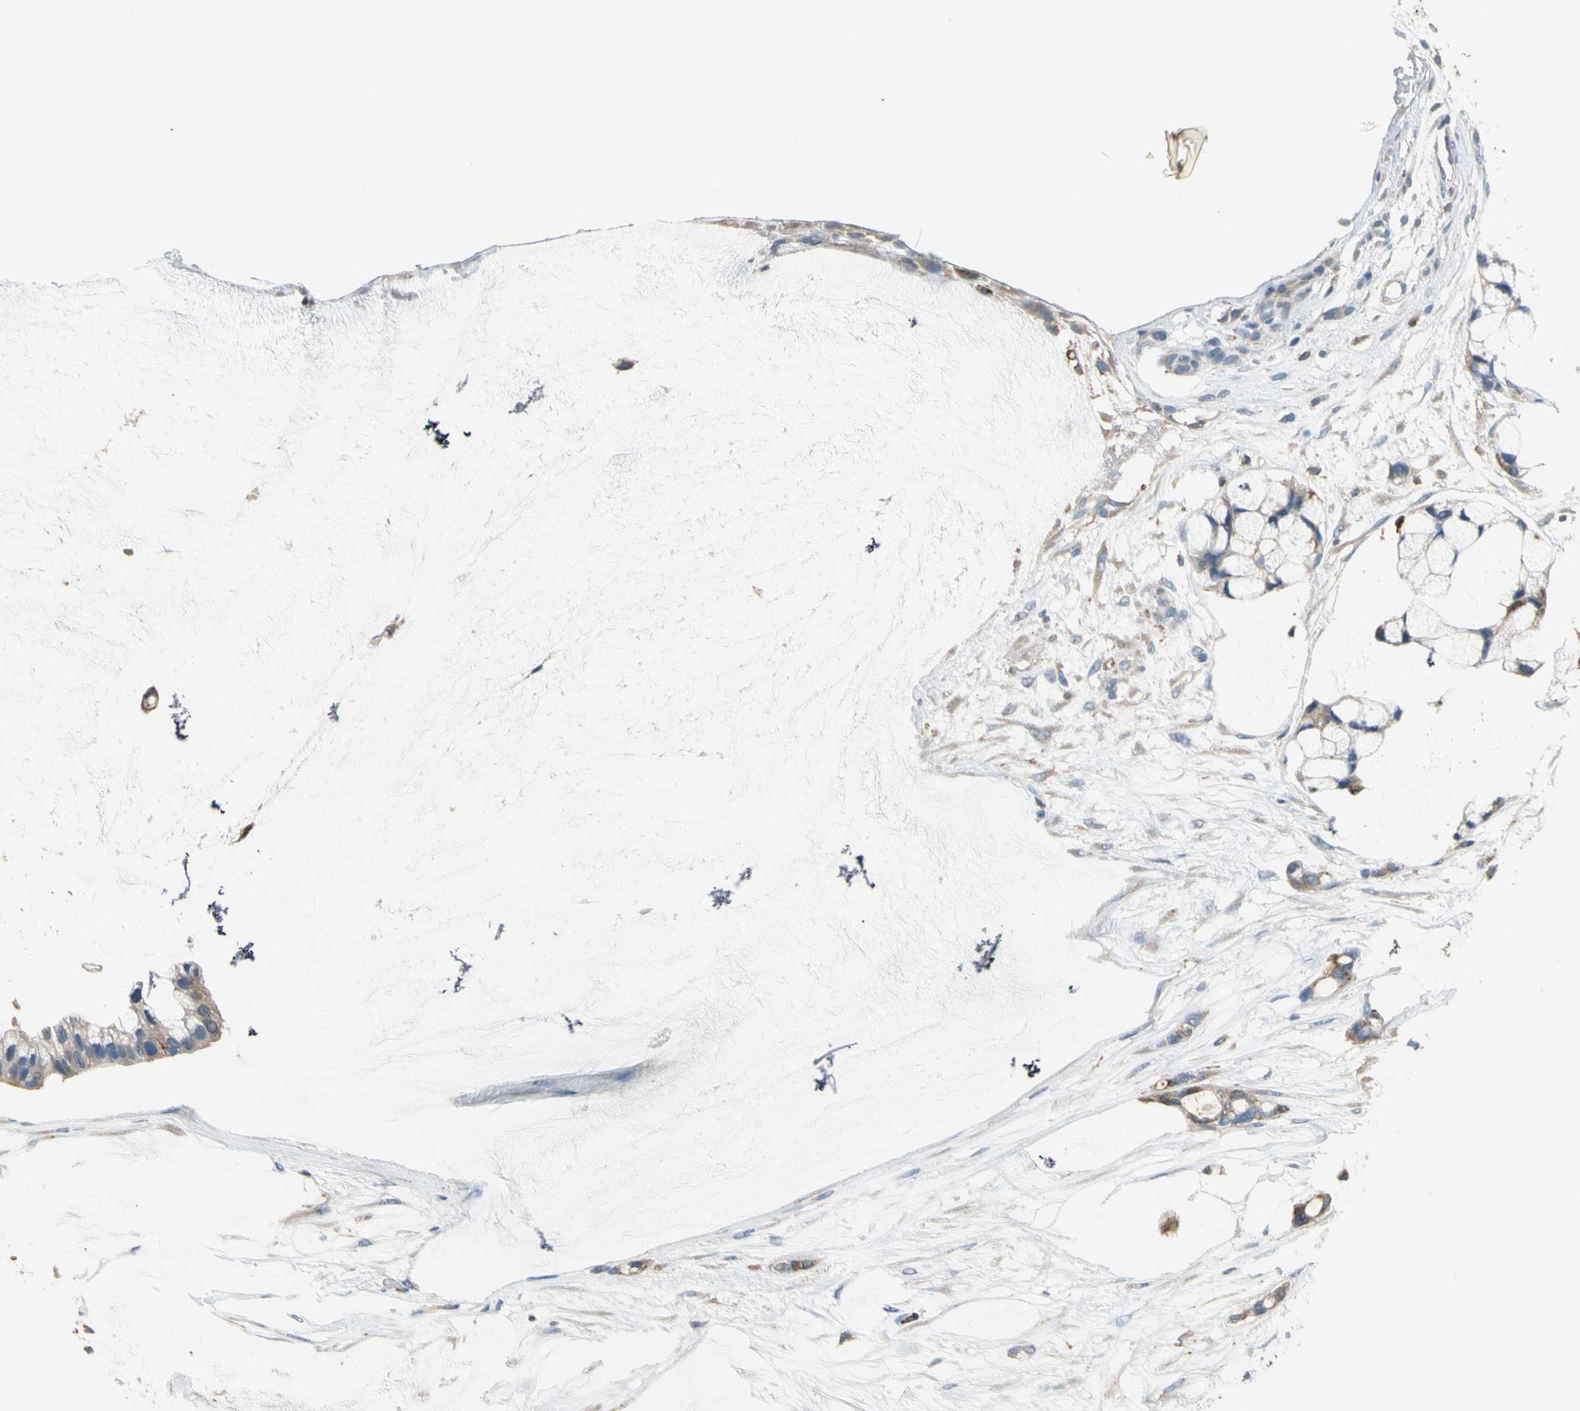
{"staining": {"intensity": "moderate", "quantity": ">75%", "location": "cytoplasmic/membranous"}, "tissue": "ovarian cancer", "cell_type": "Tumor cells", "image_type": "cancer", "snomed": [{"axis": "morphology", "description": "Cystadenocarcinoma, mucinous, NOS"}, {"axis": "topography", "description": "Ovary"}], "caption": "This is an image of immunohistochemistry staining of ovarian cancer, which shows moderate positivity in the cytoplasmic/membranous of tumor cells.", "gene": "GM2A", "patient": {"sex": "female", "age": 39}}